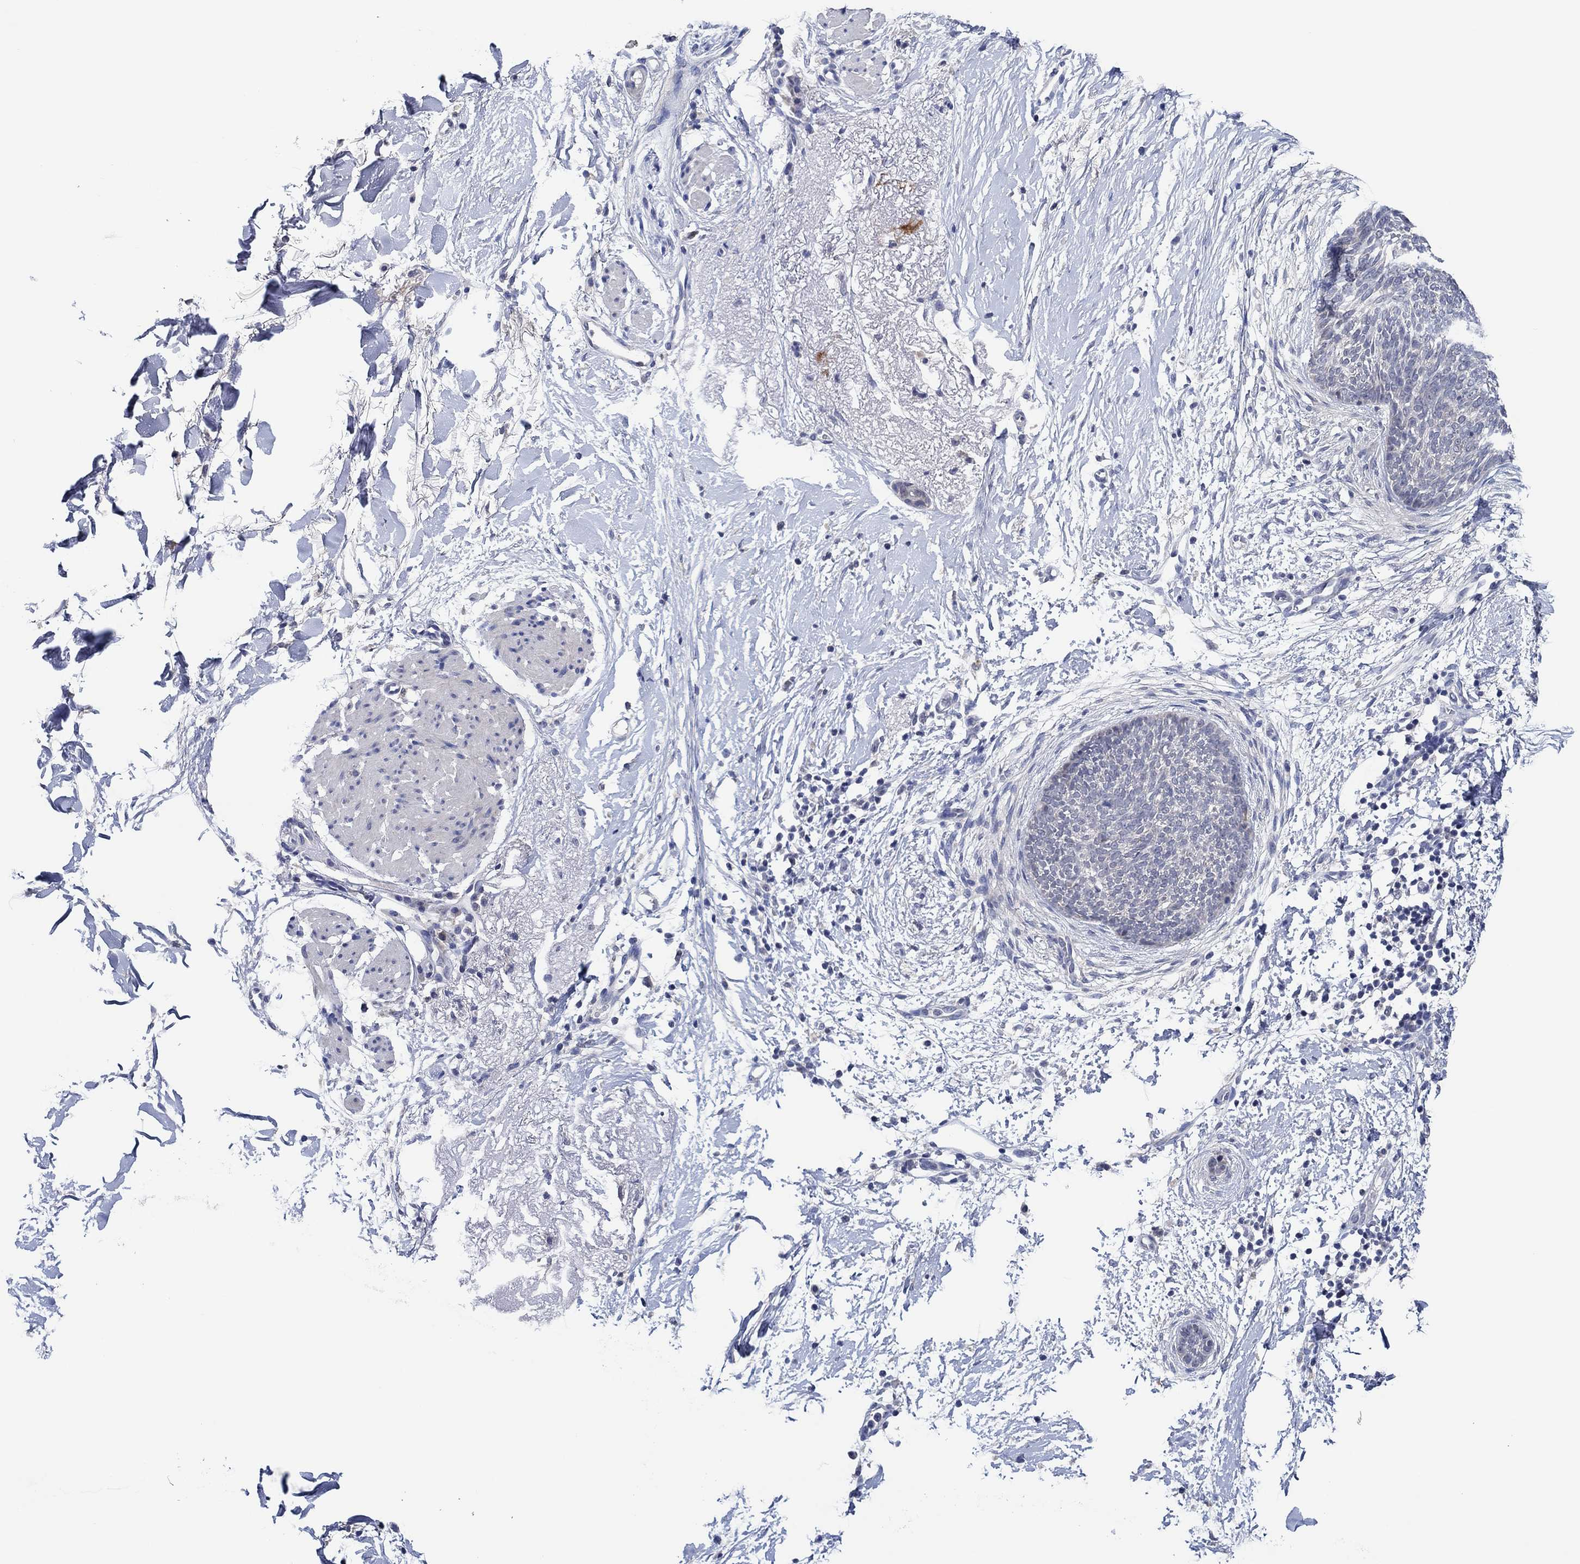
{"staining": {"intensity": "negative", "quantity": "none", "location": "none"}, "tissue": "skin cancer", "cell_type": "Tumor cells", "image_type": "cancer", "snomed": [{"axis": "morphology", "description": "Normal tissue, NOS"}, {"axis": "morphology", "description": "Basal cell carcinoma"}, {"axis": "topography", "description": "Skin"}], "caption": "High magnification brightfield microscopy of skin cancer stained with DAB (3,3'-diaminobenzidine) (brown) and counterstained with hematoxylin (blue): tumor cells show no significant expression.", "gene": "PRRT3", "patient": {"sex": "male", "age": 84}}